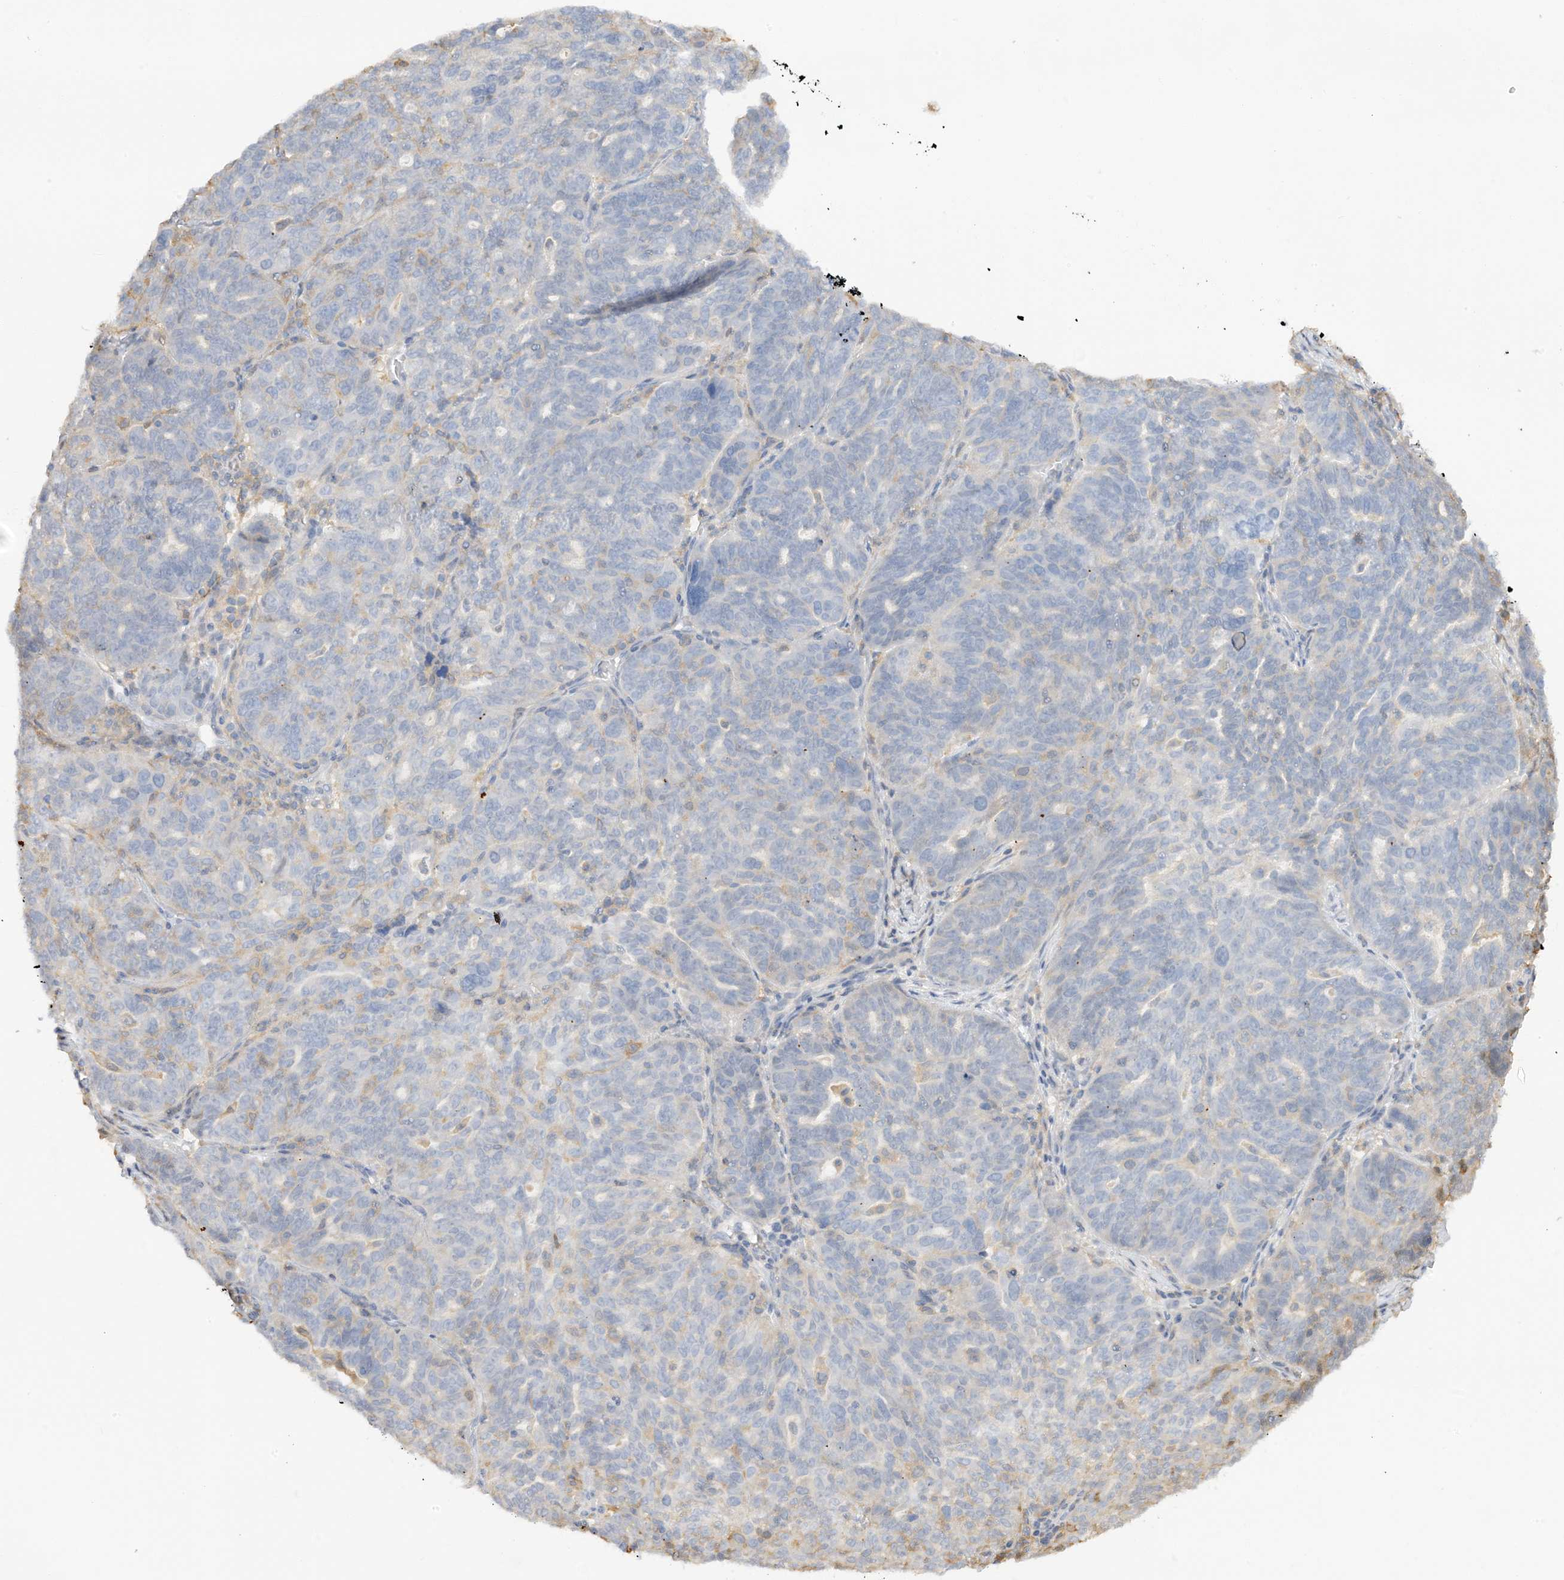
{"staining": {"intensity": "negative", "quantity": "none", "location": "none"}, "tissue": "ovarian cancer", "cell_type": "Tumor cells", "image_type": "cancer", "snomed": [{"axis": "morphology", "description": "Cystadenocarcinoma, serous, NOS"}, {"axis": "topography", "description": "Ovary"}], "caption": "High power microscopy photomicrograph of an IHC photomicrograph of ovarian serous cystadenocarcinoma, revealing no significant positivity in tumor cells.", "gene": "PHACTR2", "patient": {"sex": "female", "age": 59}}